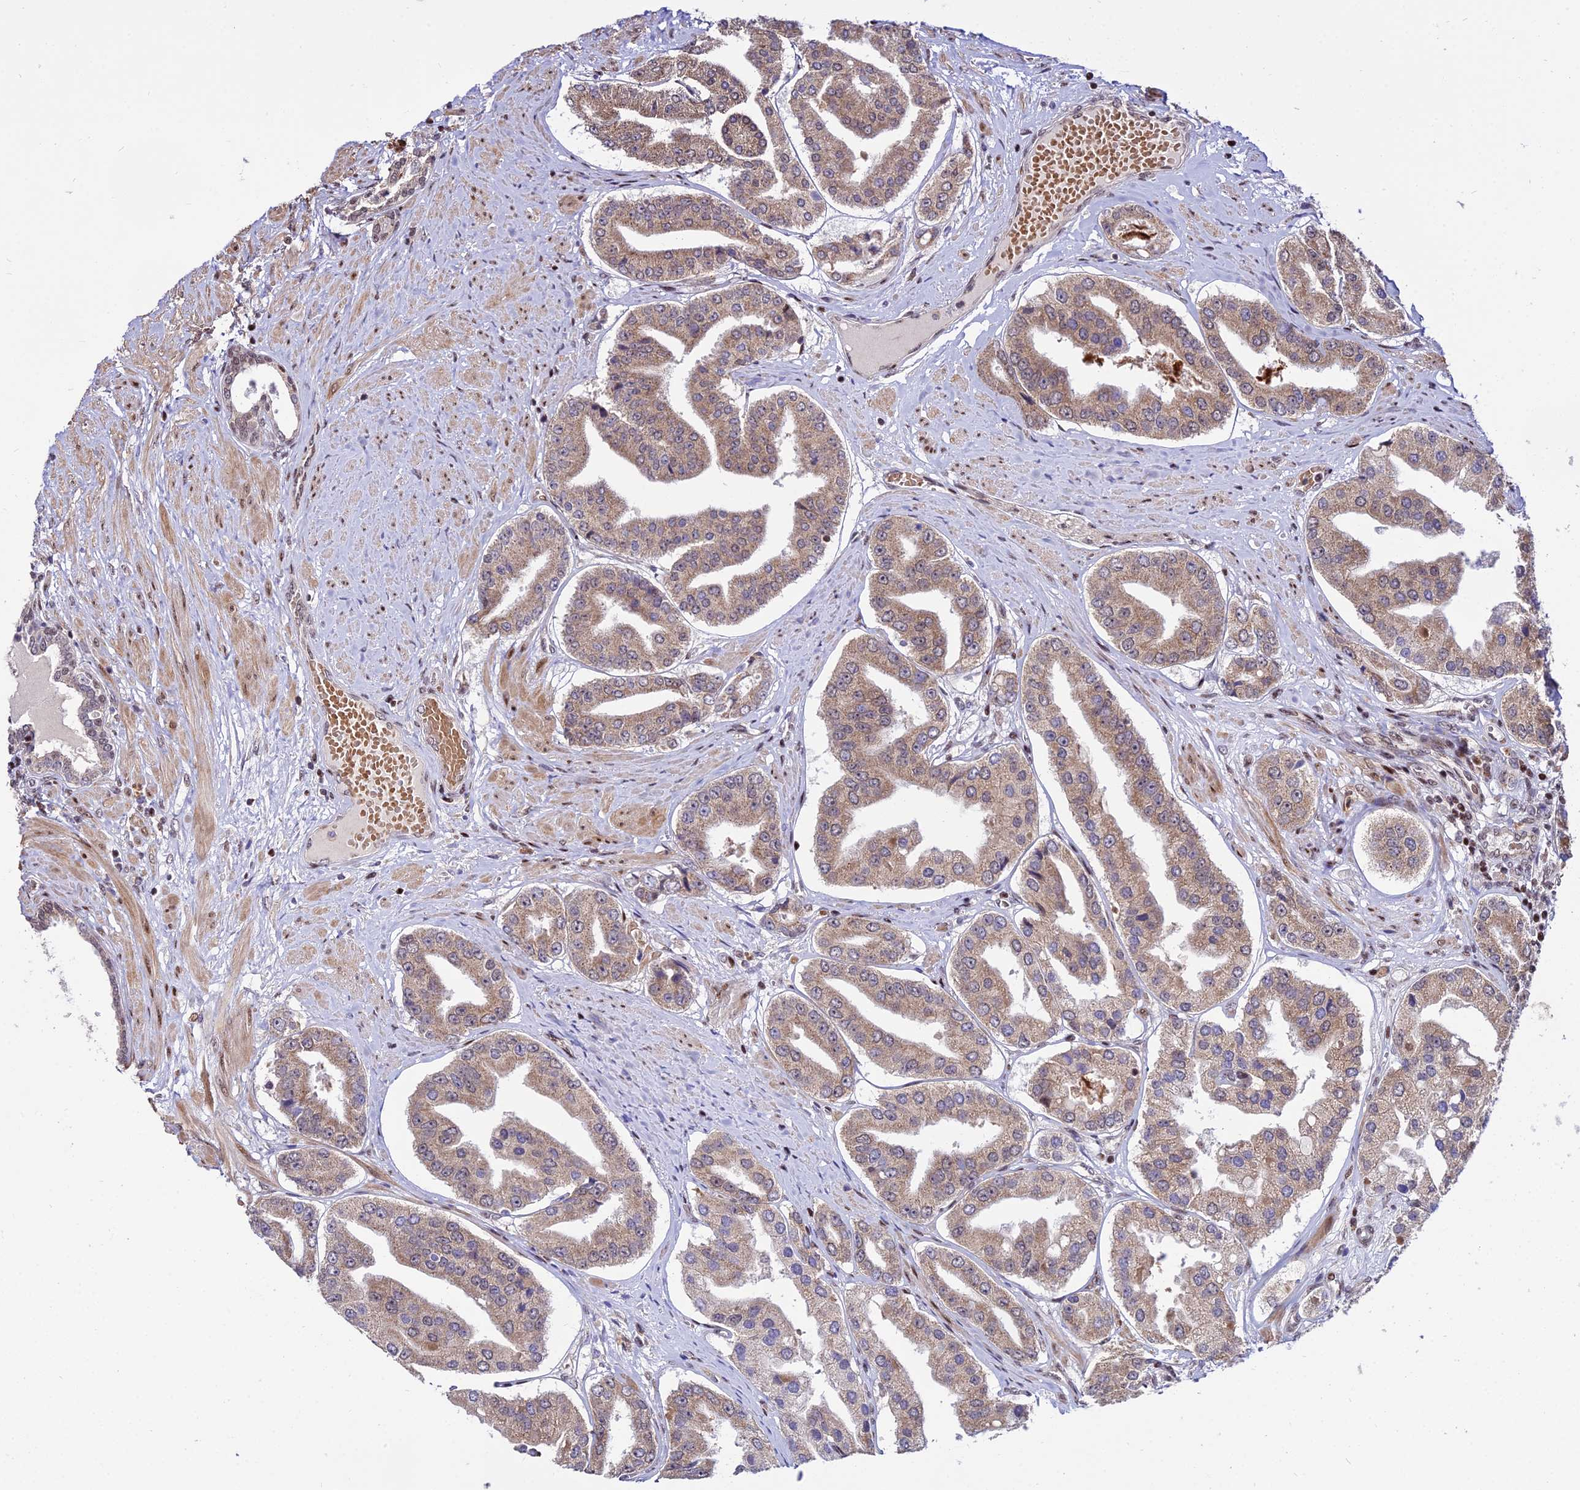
{"staining": {"intensity": "moderate", "quantity": ">75%", "location": "cytoplasmic/membranous"}, "tissue": "prostate cancer", "cell_type": "Tumor cells", "image_type": "cancer", "snomed": [{"axis": "morphology", "description": "Adenocarcinoma, High grade"}, {"axis": "topography", "description": "Prostate"}], "caption": "A micrograph of human high-grade adenocarcinoma (prostate) stained for a protein demonstrates moderate cytoplasmic/membranous brown staining in tumor cells. (brown staining indicates protein expression, while blue staining denotes nuclei).", "gene": "CIB3", "patient": {"sex": "male", "age": 63}}